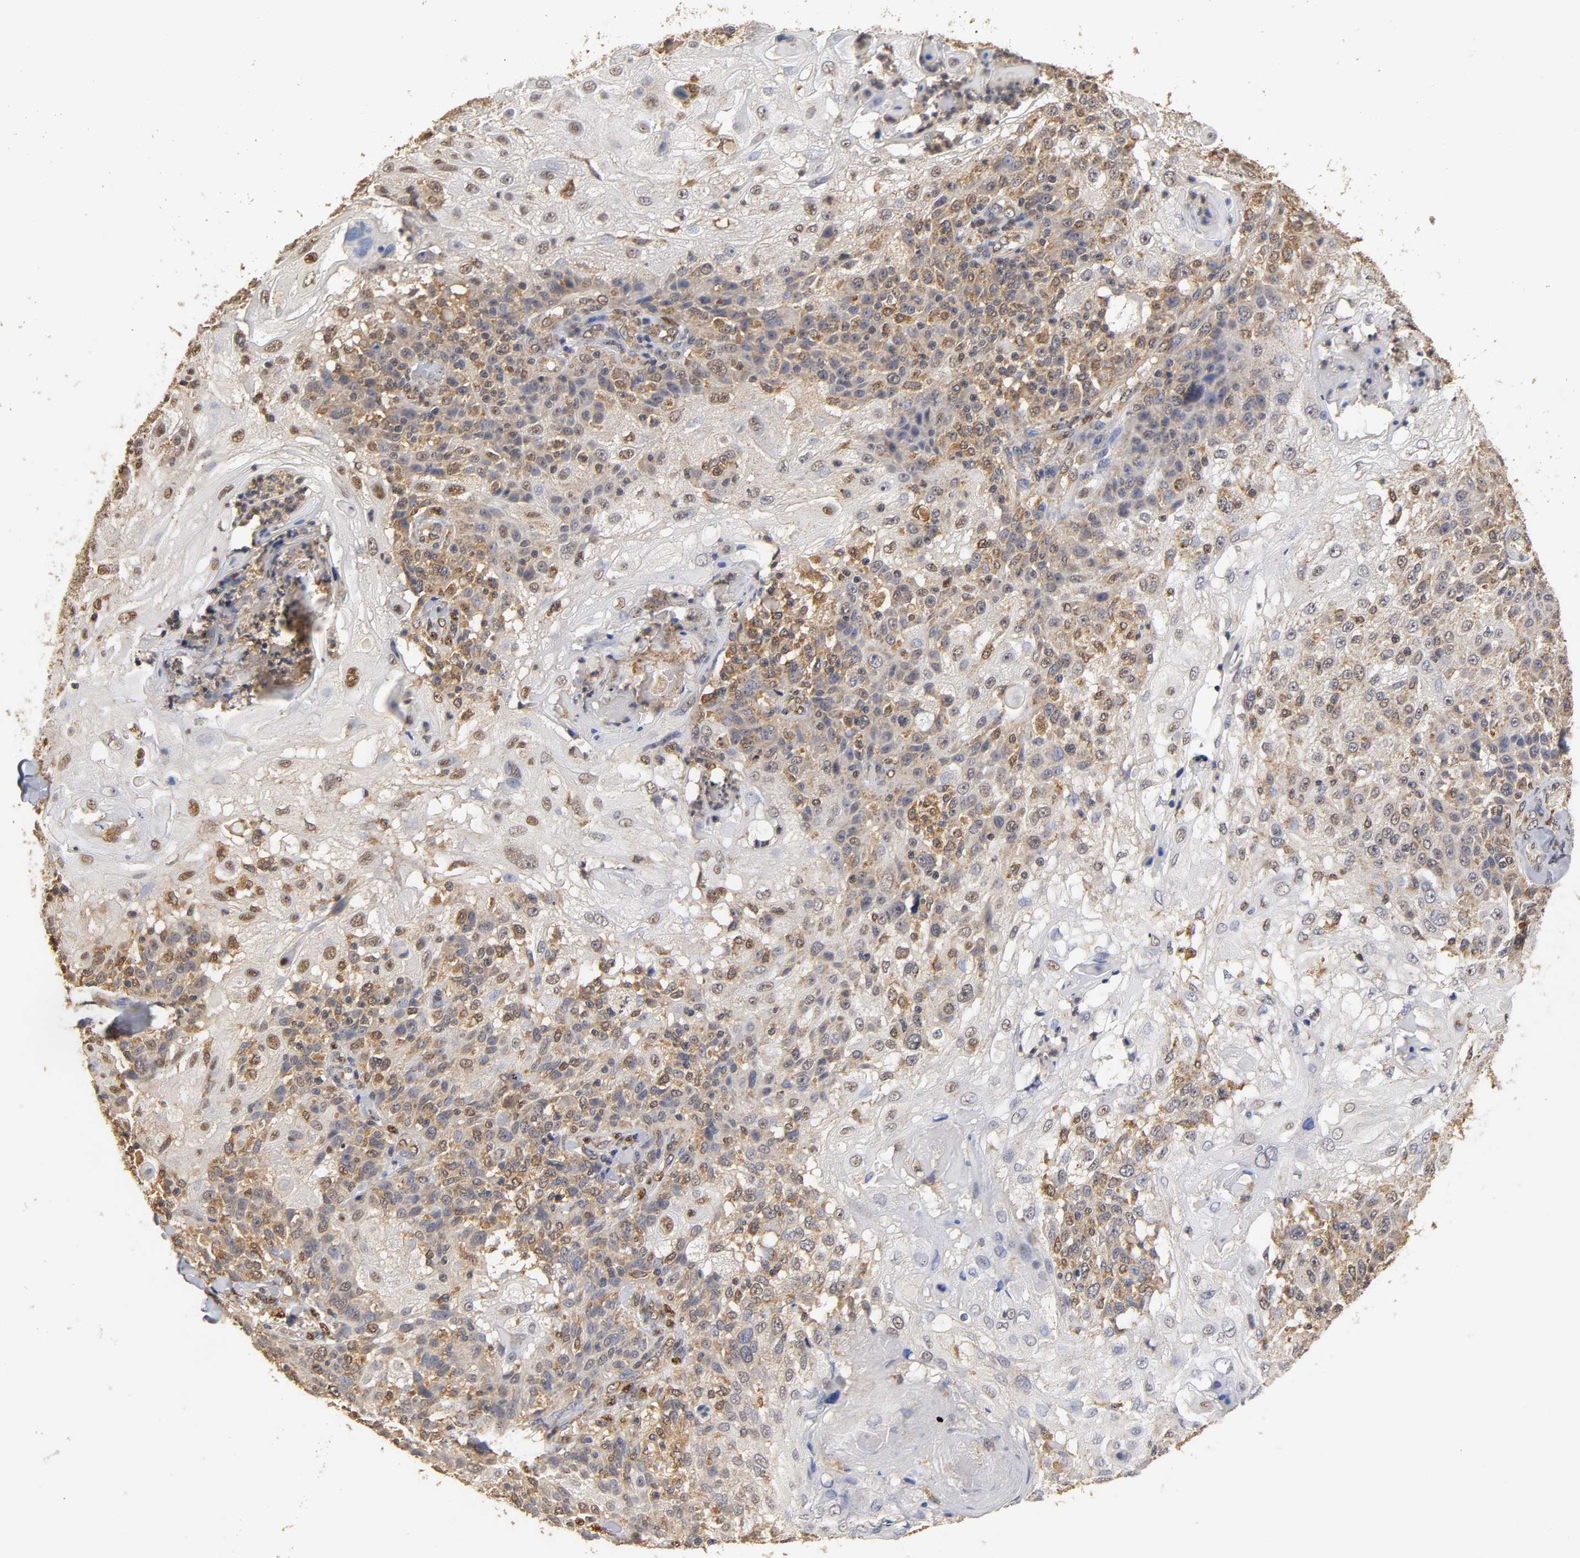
{"staining": {"intensity": "moderate", "quantity": "25%-75%", "location": "cytoplasmic/membranous"}, "tissue": "skin cancer", "cell_type": "Tumor cells", "image_type": "cancer", "snomed": [{"axis": "morphology", "description": "Normal tissue, NOS"}, {"axis": "morphology", "description": "Squamous cell carcinoma, NOS"}, {"axis": "topography", "description": "Skin"}], "caption": "Brown immunohistochemical staining in human skin cancer (squamous cell carcinoma) demonstrates moderate cytoplasmic/membranous staining in about 25%-75% of tumor cells.", "gene": "PKN1", "patient": {"sex": "female", "age": 83}}